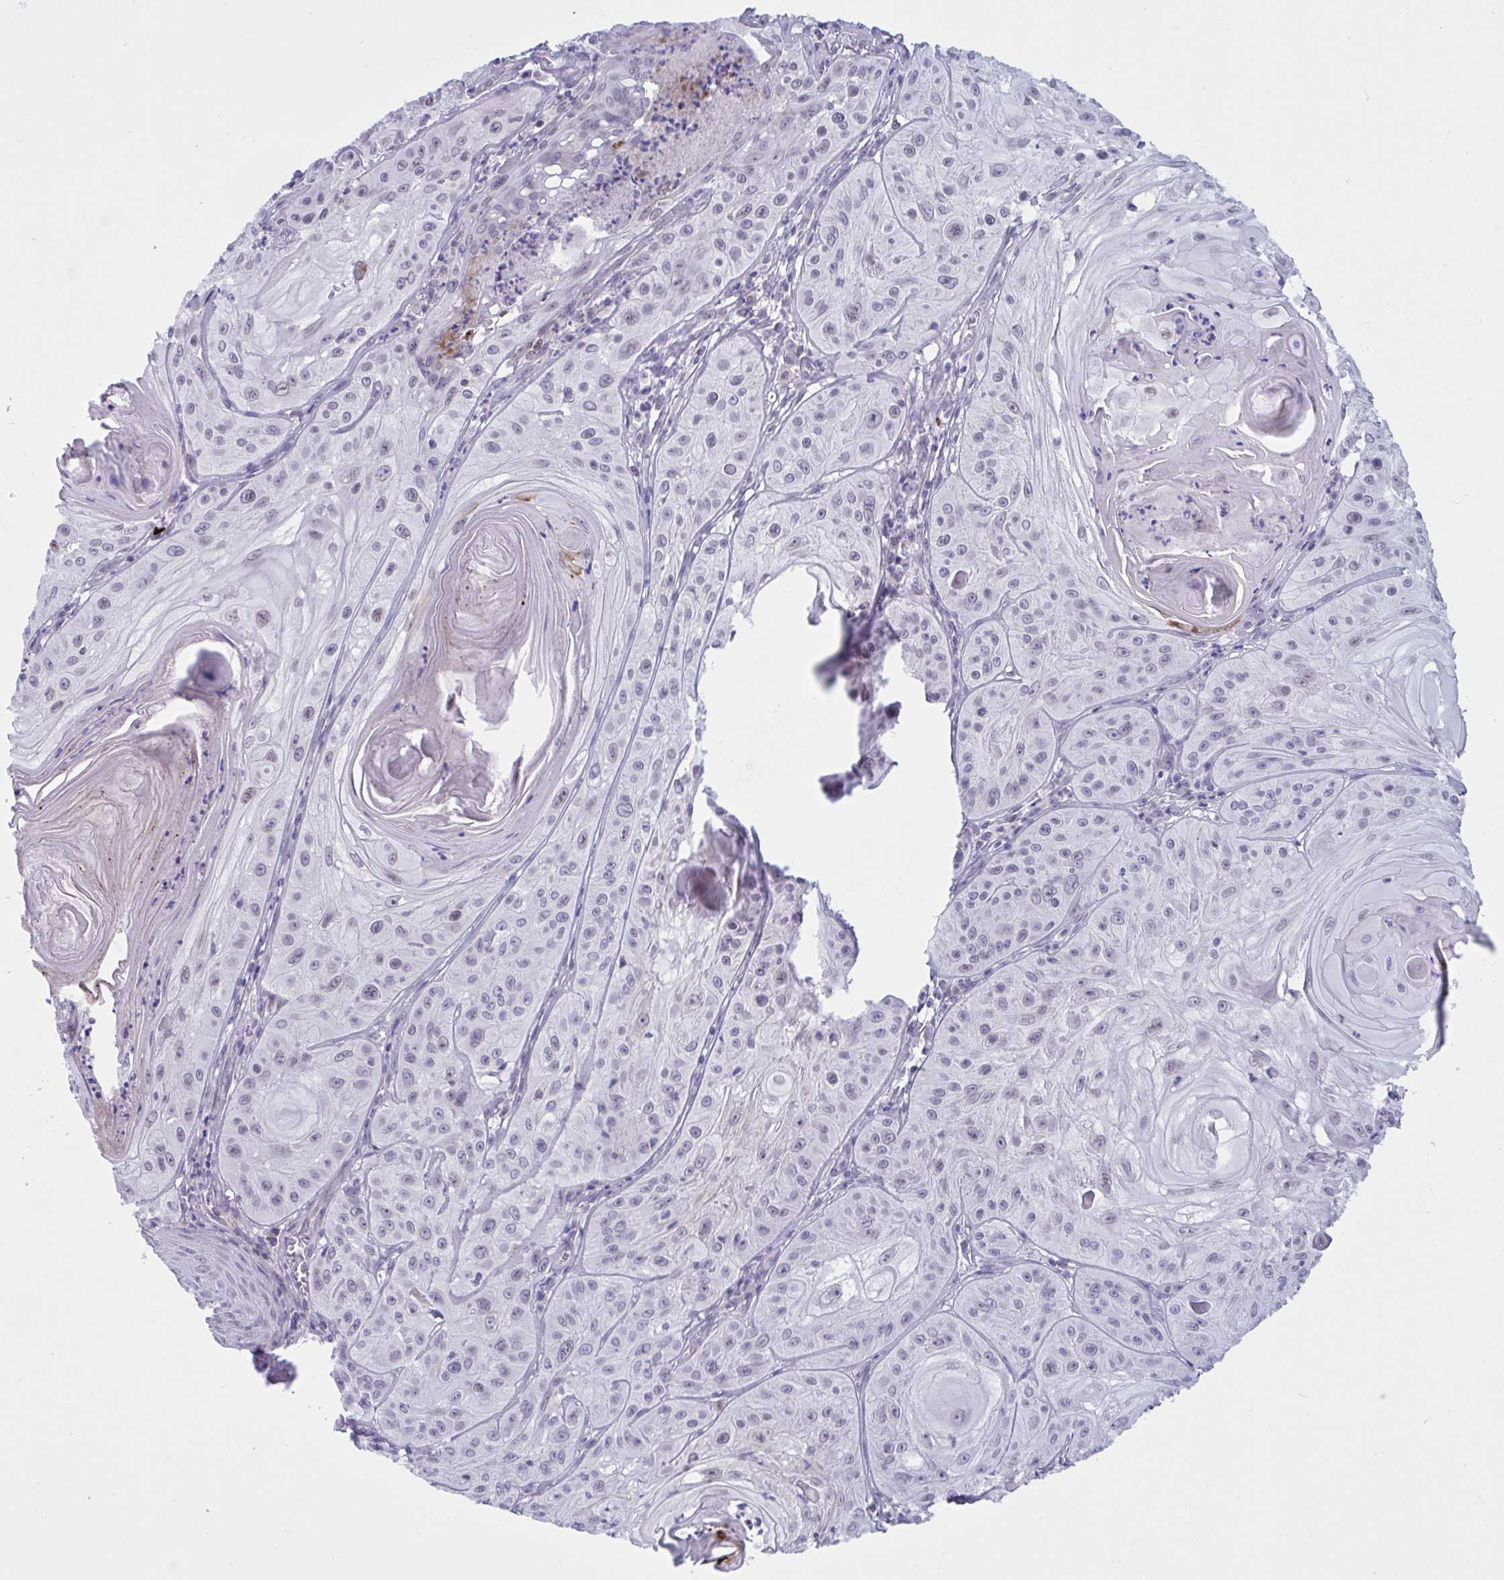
{"staining": {"intensity": "weak", "quantity": "<25%", "location": "nuclear"}, "tissue": "skin cancer", "cell_type": "Tumor cells", "image_type": "cancer", "snomed": [{"axis": "morphology", "description": "Squamous cell carcinoma, NOS"}, {"axis": "topography", "description": "Skin"}], "caption": "Squamous cell carcinoma (skin) was stained to show a protein in brown. There is no significant expression in tumor cells.", "gene": "DOCK11", "patient": {"sex": "male", "age": 85}}